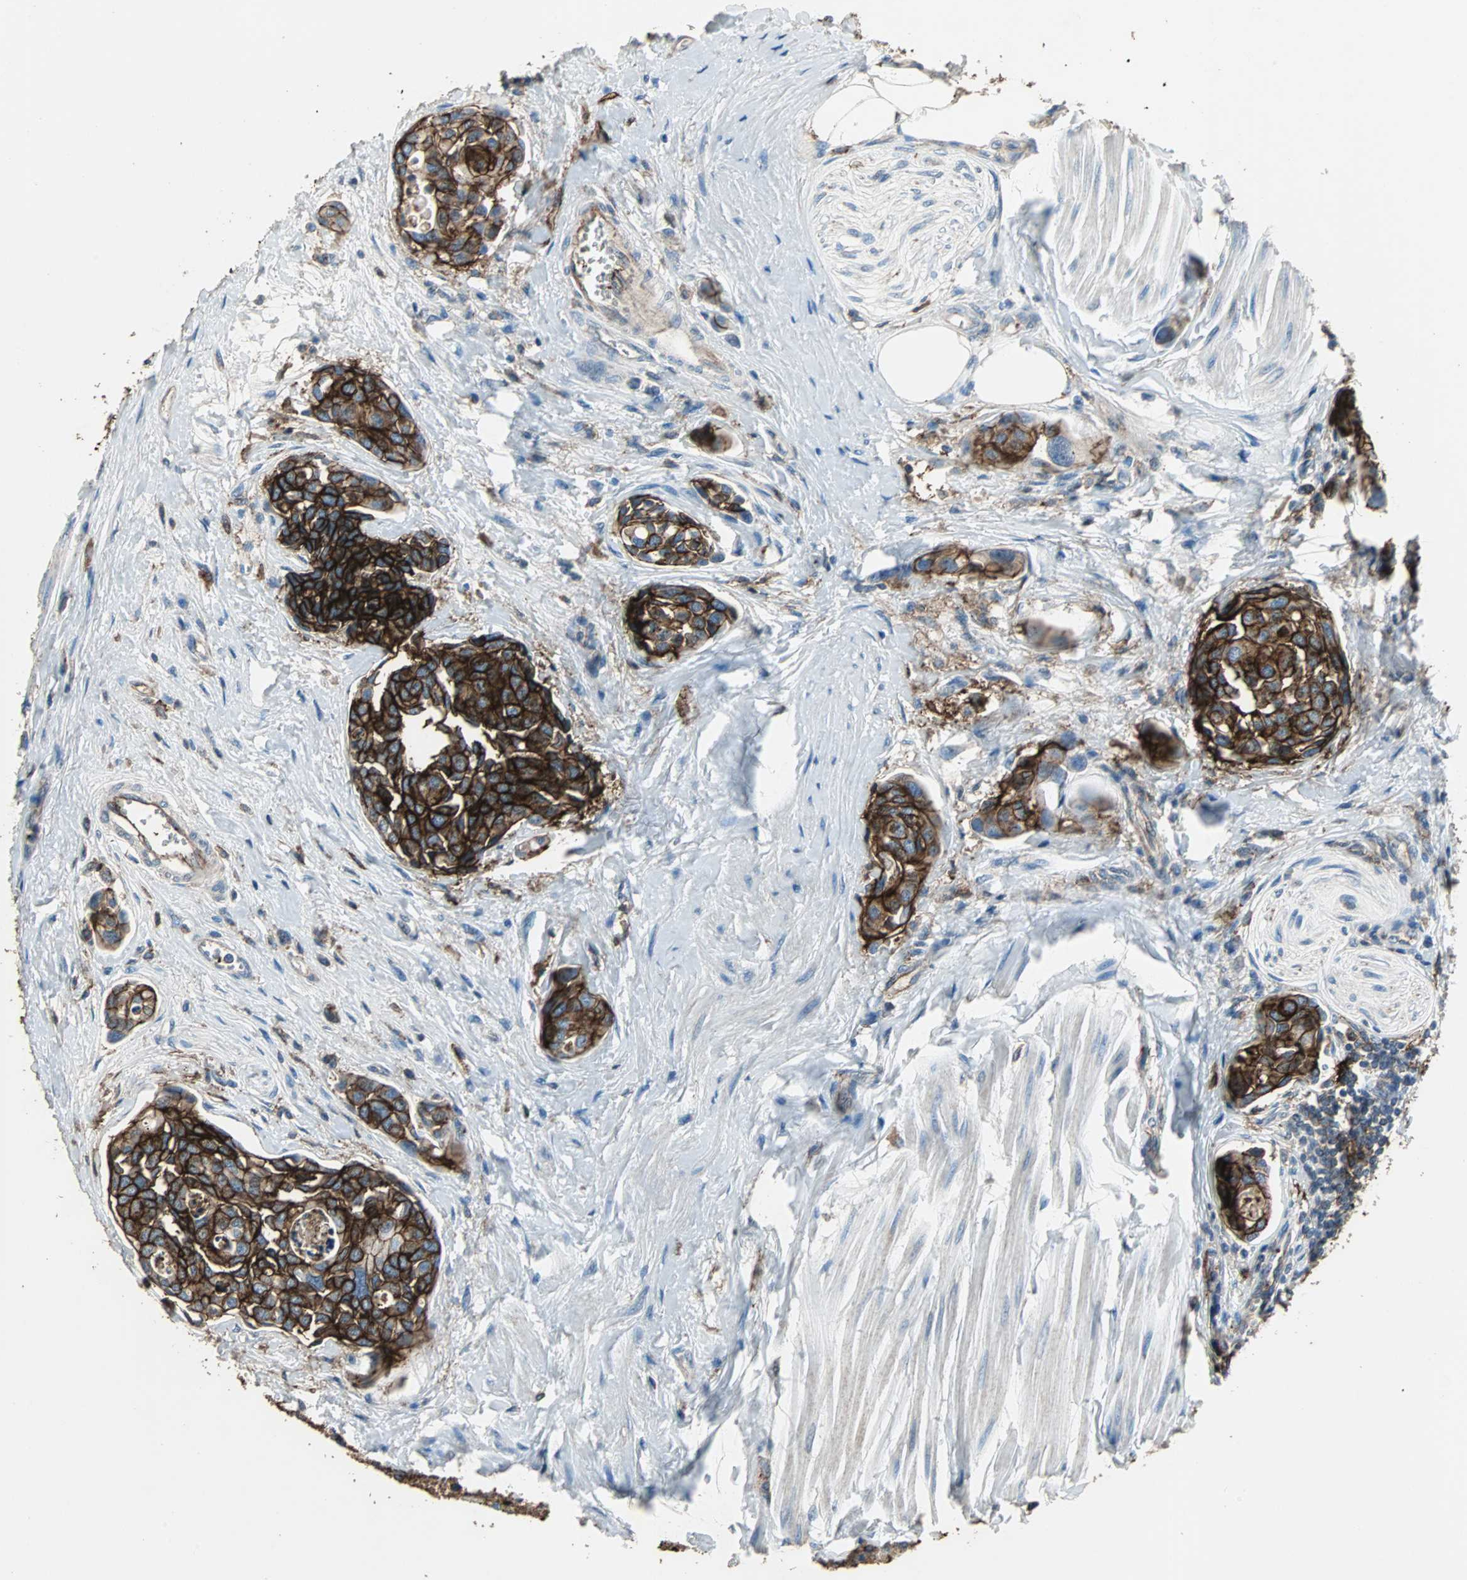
{"staining": {"intensity": "strong", "quantity": ">75%", "location": "cytoplasmic/membranous"}, "tissue": "urothelial cancer", "cell_type": "Tumor cells", "image_type": "cancer", "snomed": [{"axis": "morphology", "description": "Urothelial carcinoma, High grade"}, {"axis": "topography", "description": "Urinary bladder"}], "caption": "A high amount of strong cytoplasmic/membranous expression is identified in about >75% of tumor cells in urothelial cancer tissue.", "gene": "F11R", "patient": {"sex": "male", "age": 78}}